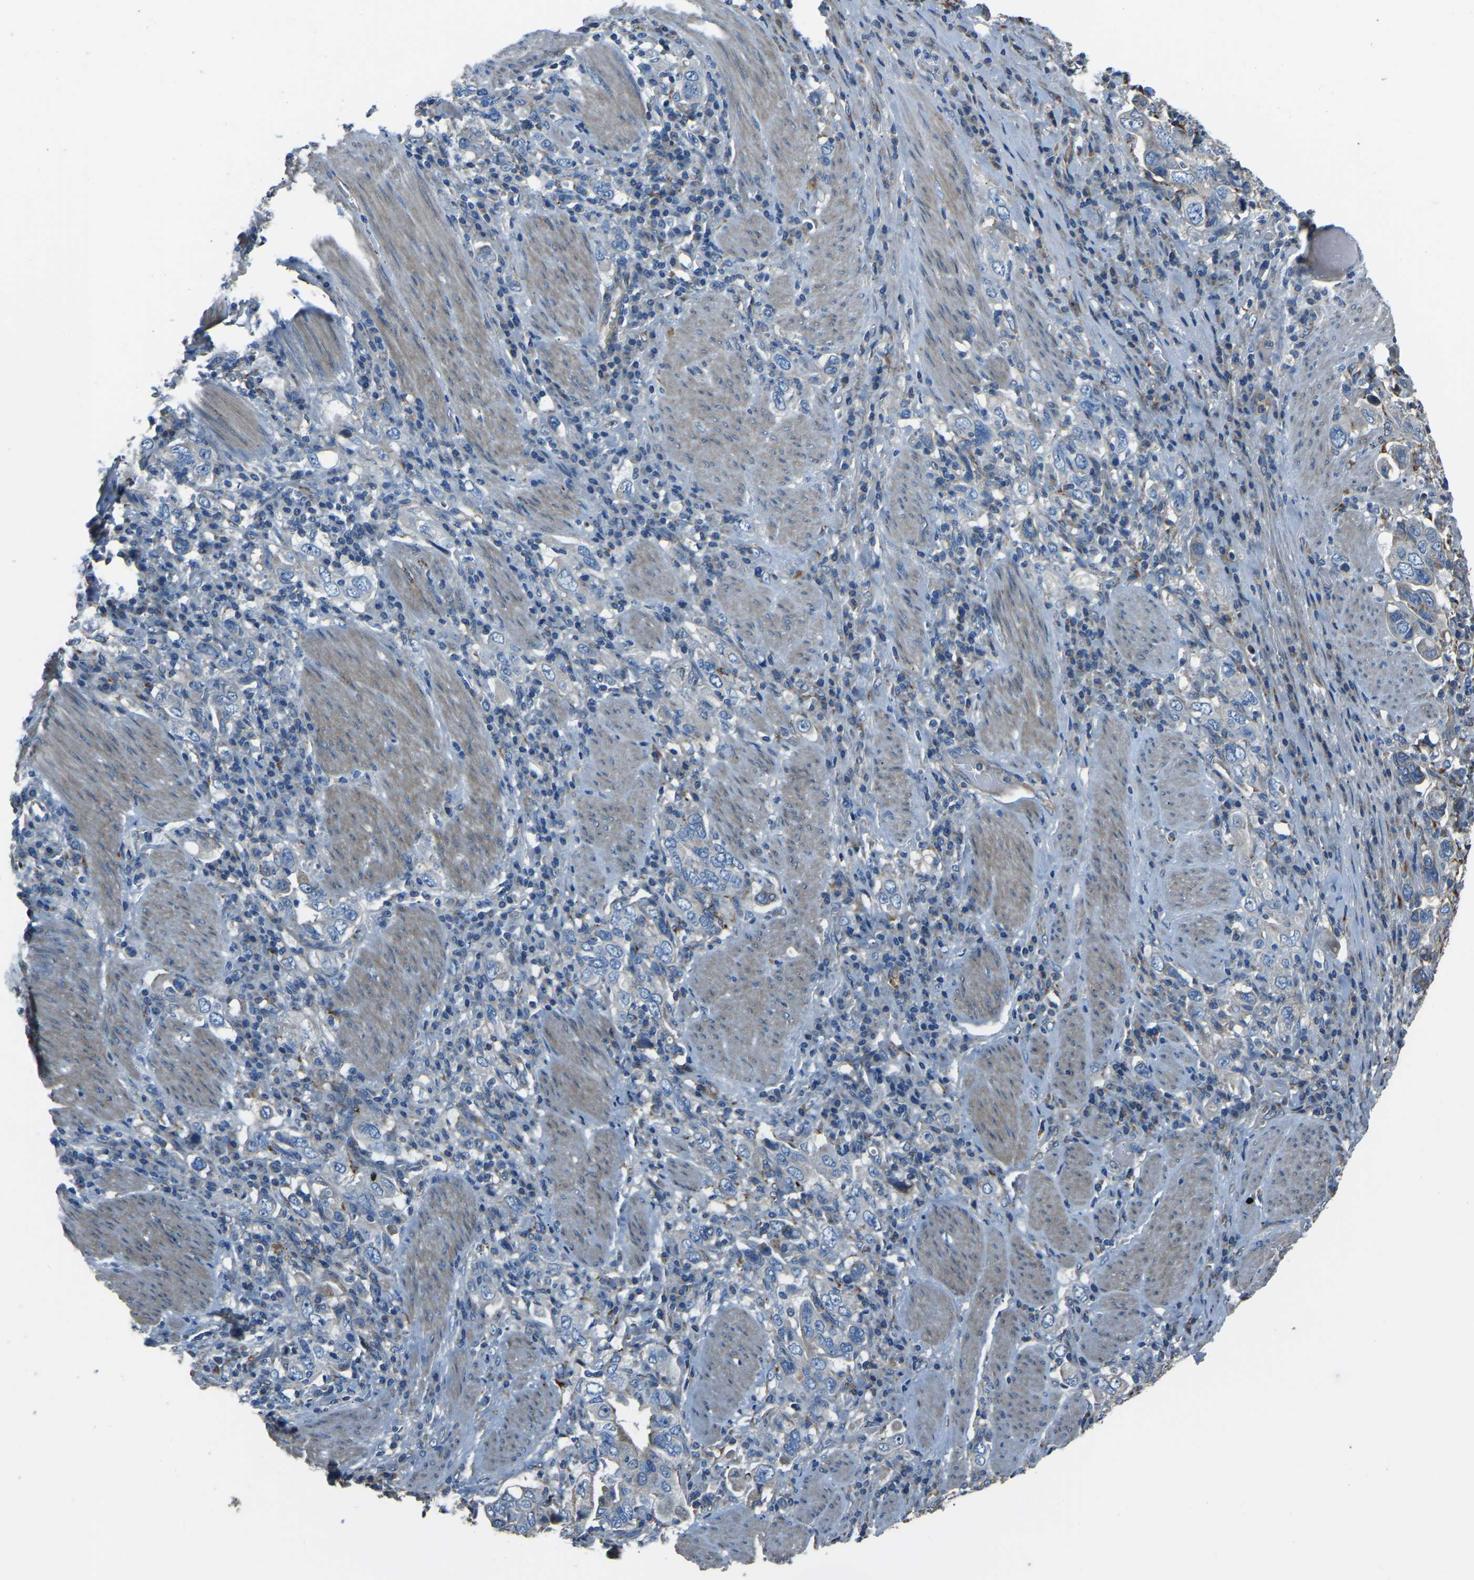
{"staining": {"intensity": "negative", "quantity": "none", "location": "none"}, "tissue": "stomach cancer", "cell_type": "Tumor cells", "image_type": "cancer", "snomed": [{"axis": "morphology", "description": "Adenocarcinoma, NOS"}, {"axis": "topography", "description": "Stomach, upper"}], "caption": "Tumor cells show no significant staining in stomach adenocarcinoma.", "gene": "COL3A1", "patient": {"sex": "male", "age": 62}}